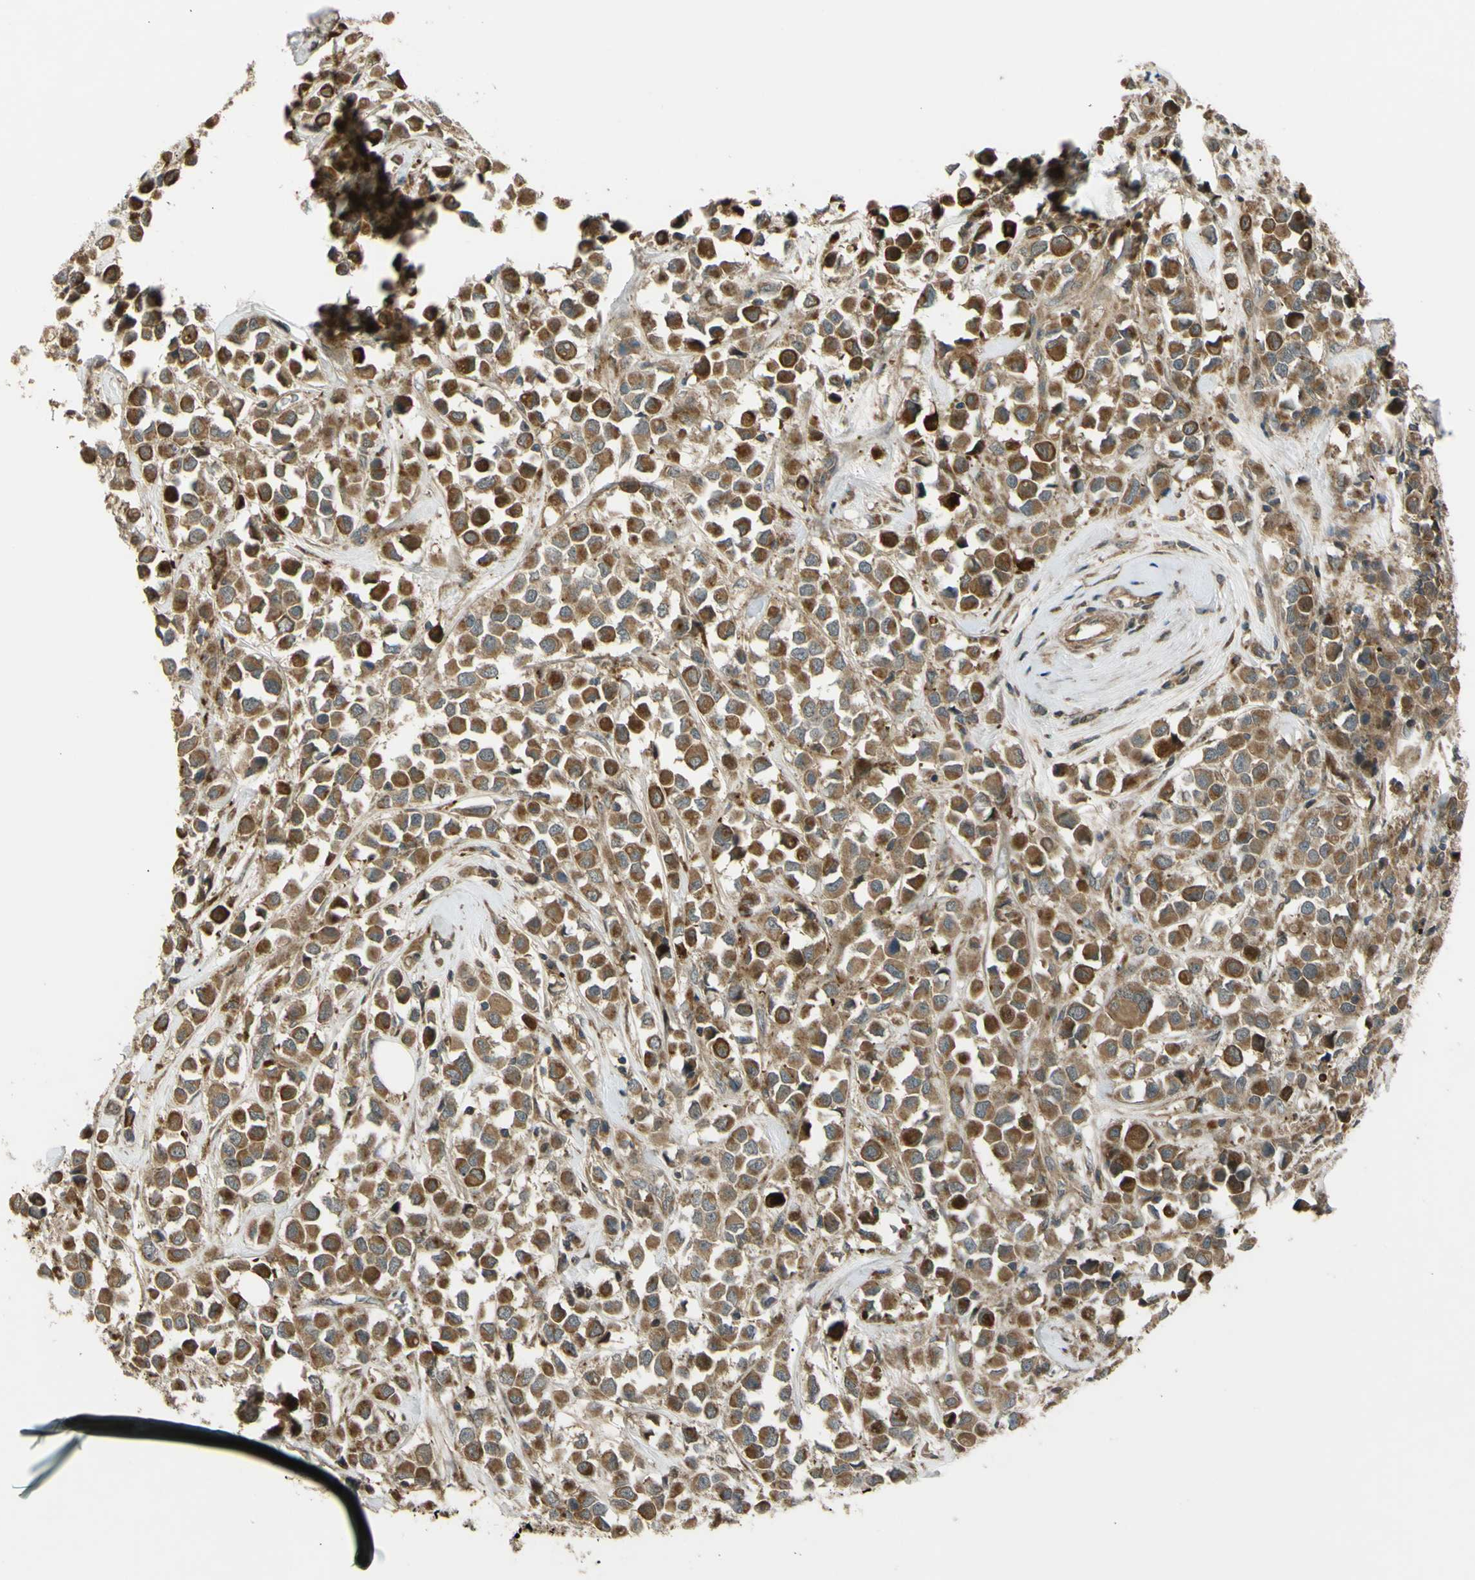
{"staining": {"intensity": "strong", "quantity": ">75%", "location": "cytoplasmic/membranous"}, "tissue": "breast cancer", "cell_type": "Tumor cells", "image_type": "cancer", "snomed": [{"axis": "morphology", "description": "Duct carcinoma"}, {"axis": "topography", "description": "Breast"}], "caption": "Intraductal carcinoma (breast) was stained to show a protein in brown. There is high levels of strong cytoplasmic/membranous positivity in about >75% of tumor cells.", "gene": "FLII", "patient": {"sex": "female", "age": 61}}